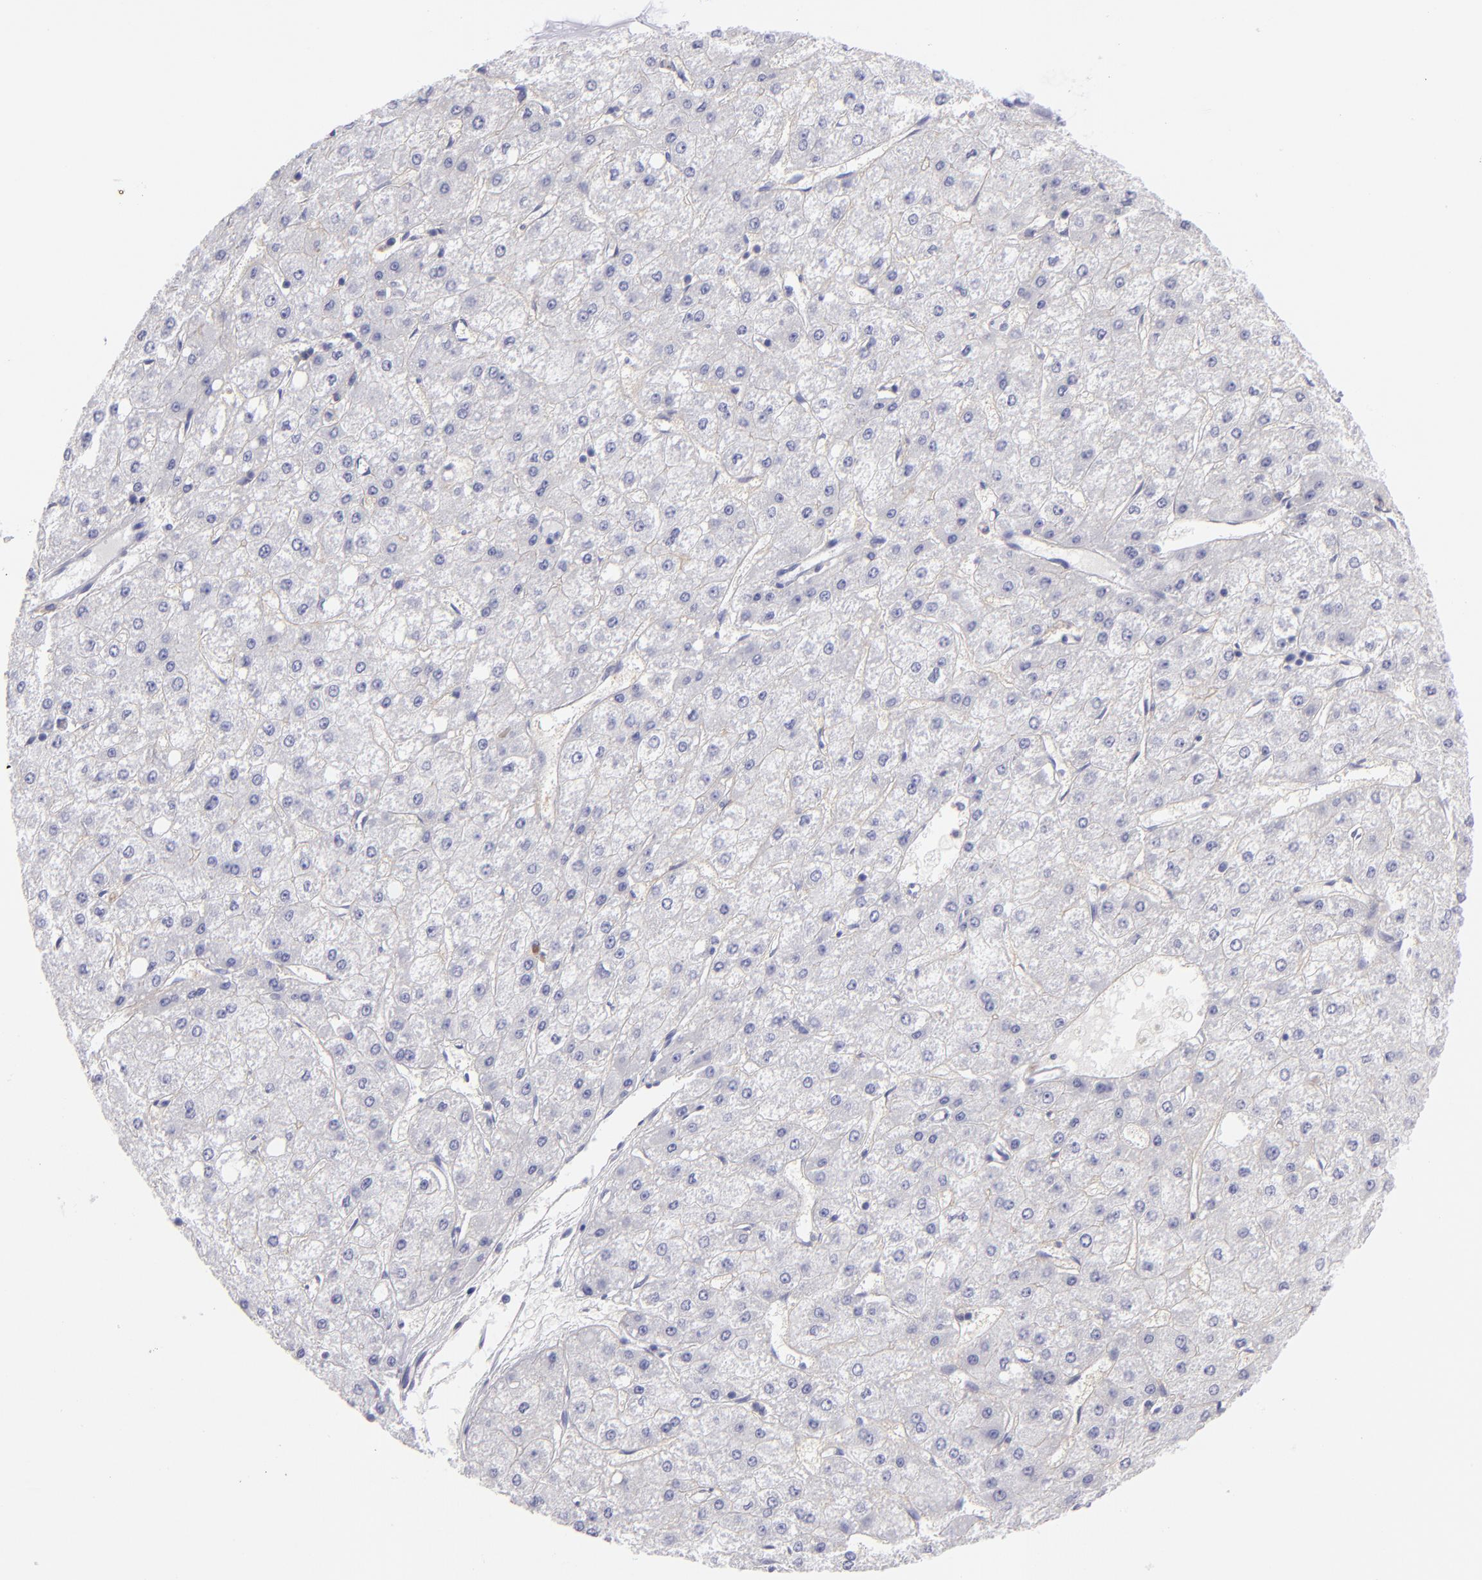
{"staining": {"intensity": "negative", "quantity": "none", "location": "none"}, "tissue": "liver cancer", "cell_type": "Tumor cells", "image_type": "cancer", "snomed": [{"axis": "morphology", "description": "Carcinoma, Hepatocellular, NOS"}, {"axis": "topography", "description": "Liver"}], "caption": "A micrograph of human hepatocellular carcinoma (liver) is negative for staining in tumor cells. (IHC, brightfield microscopy, high magnification).", "gene": "CD82", "patient": {"sex": "female", "age": 52}}